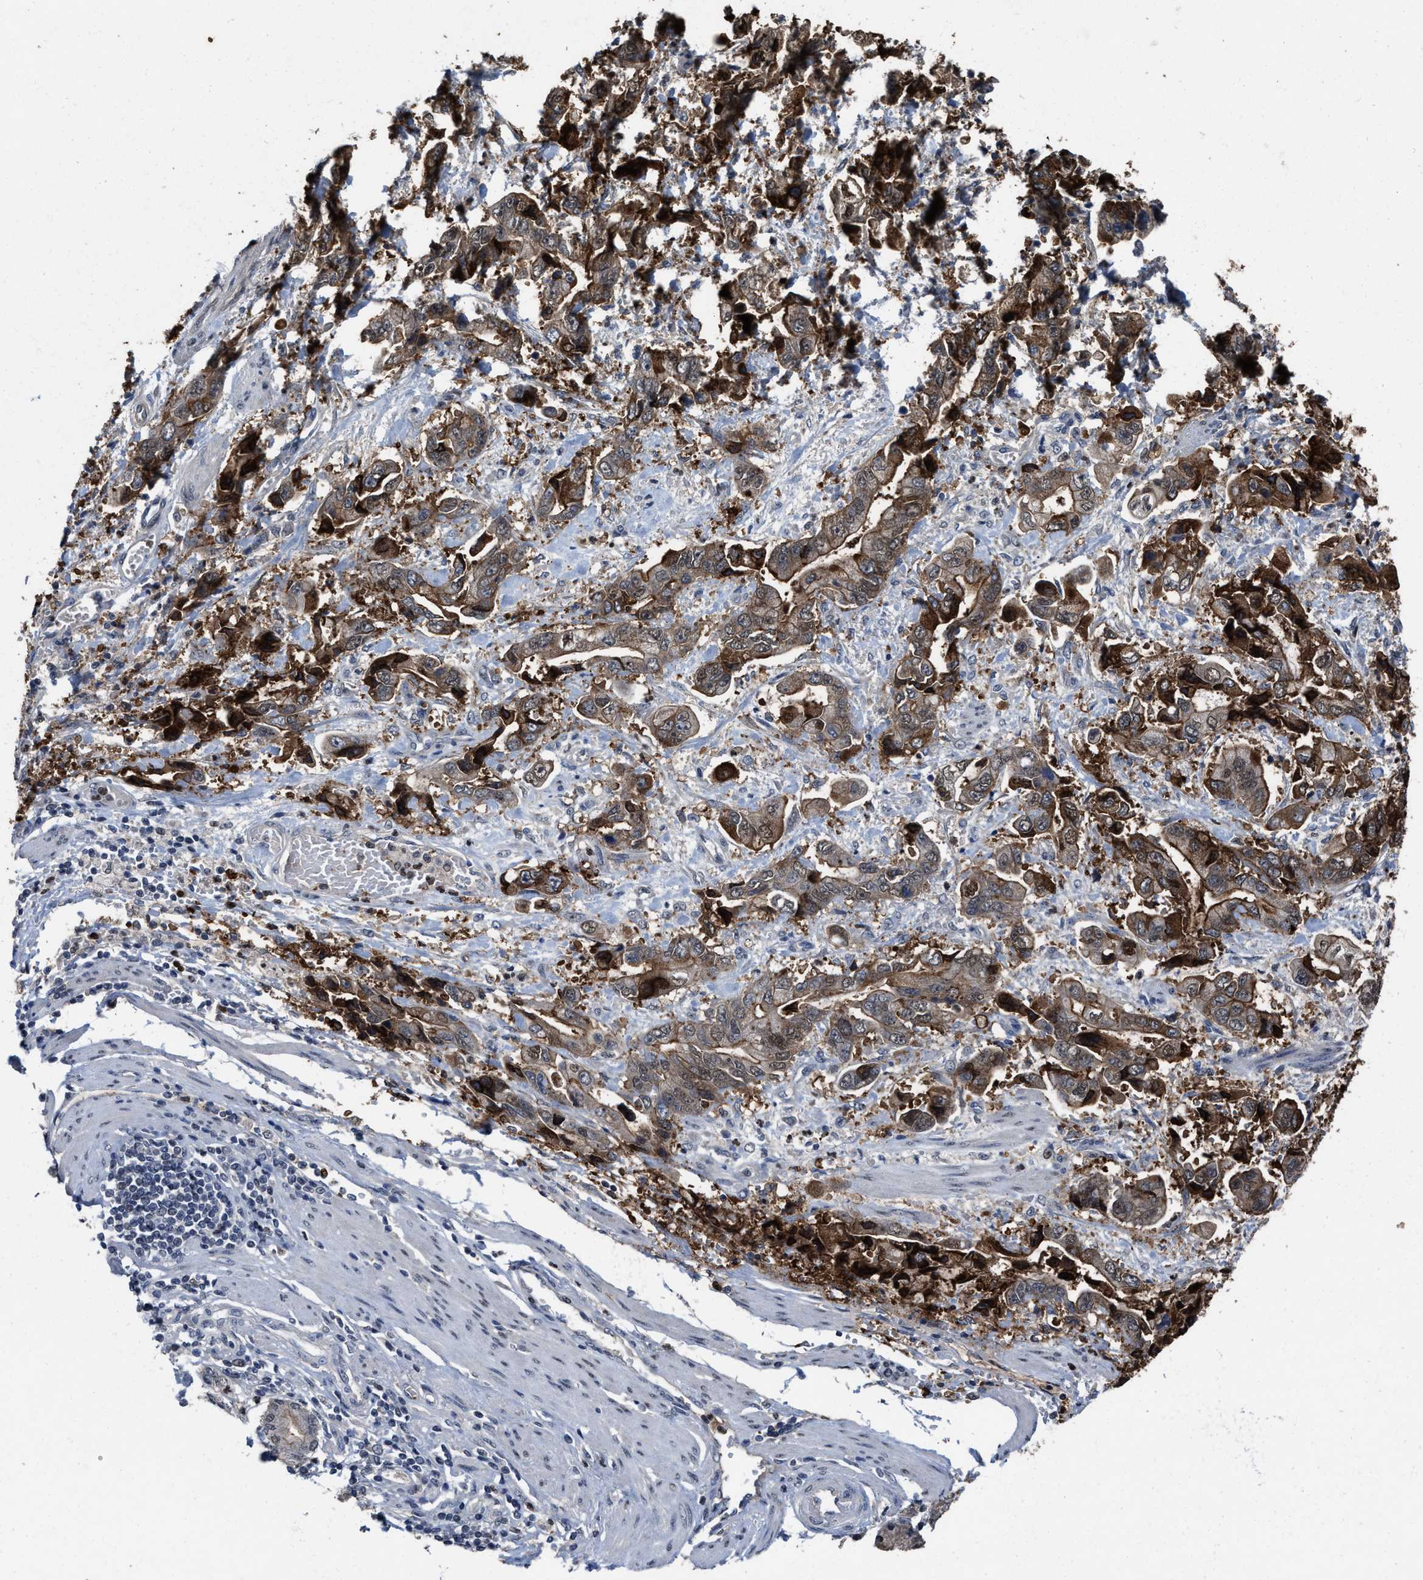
{"staining": {"intensity": "strong", "quantity": ">75%", "location": "cytoplasmic/membranous"}, "tissue": "stomach cancer", "cell_type": "Tumor cells", "image_type": "cancer", "snomed": [{"axis": "morphology", "description": "Normal tissue, NOS"}, {"axis": "morphology", "description": "Adenocarcinoma, NOS"}, {"axis": "topography", "description": "Stomach"}], "caption": "Stomach cancer was stained to show a protein in brown. There is high levels of strong cytoplasmic/membranous staining in about >75% of tumor cells.", "gene": "ZNF20", "patient": {"sex": "male", "age": 62}}